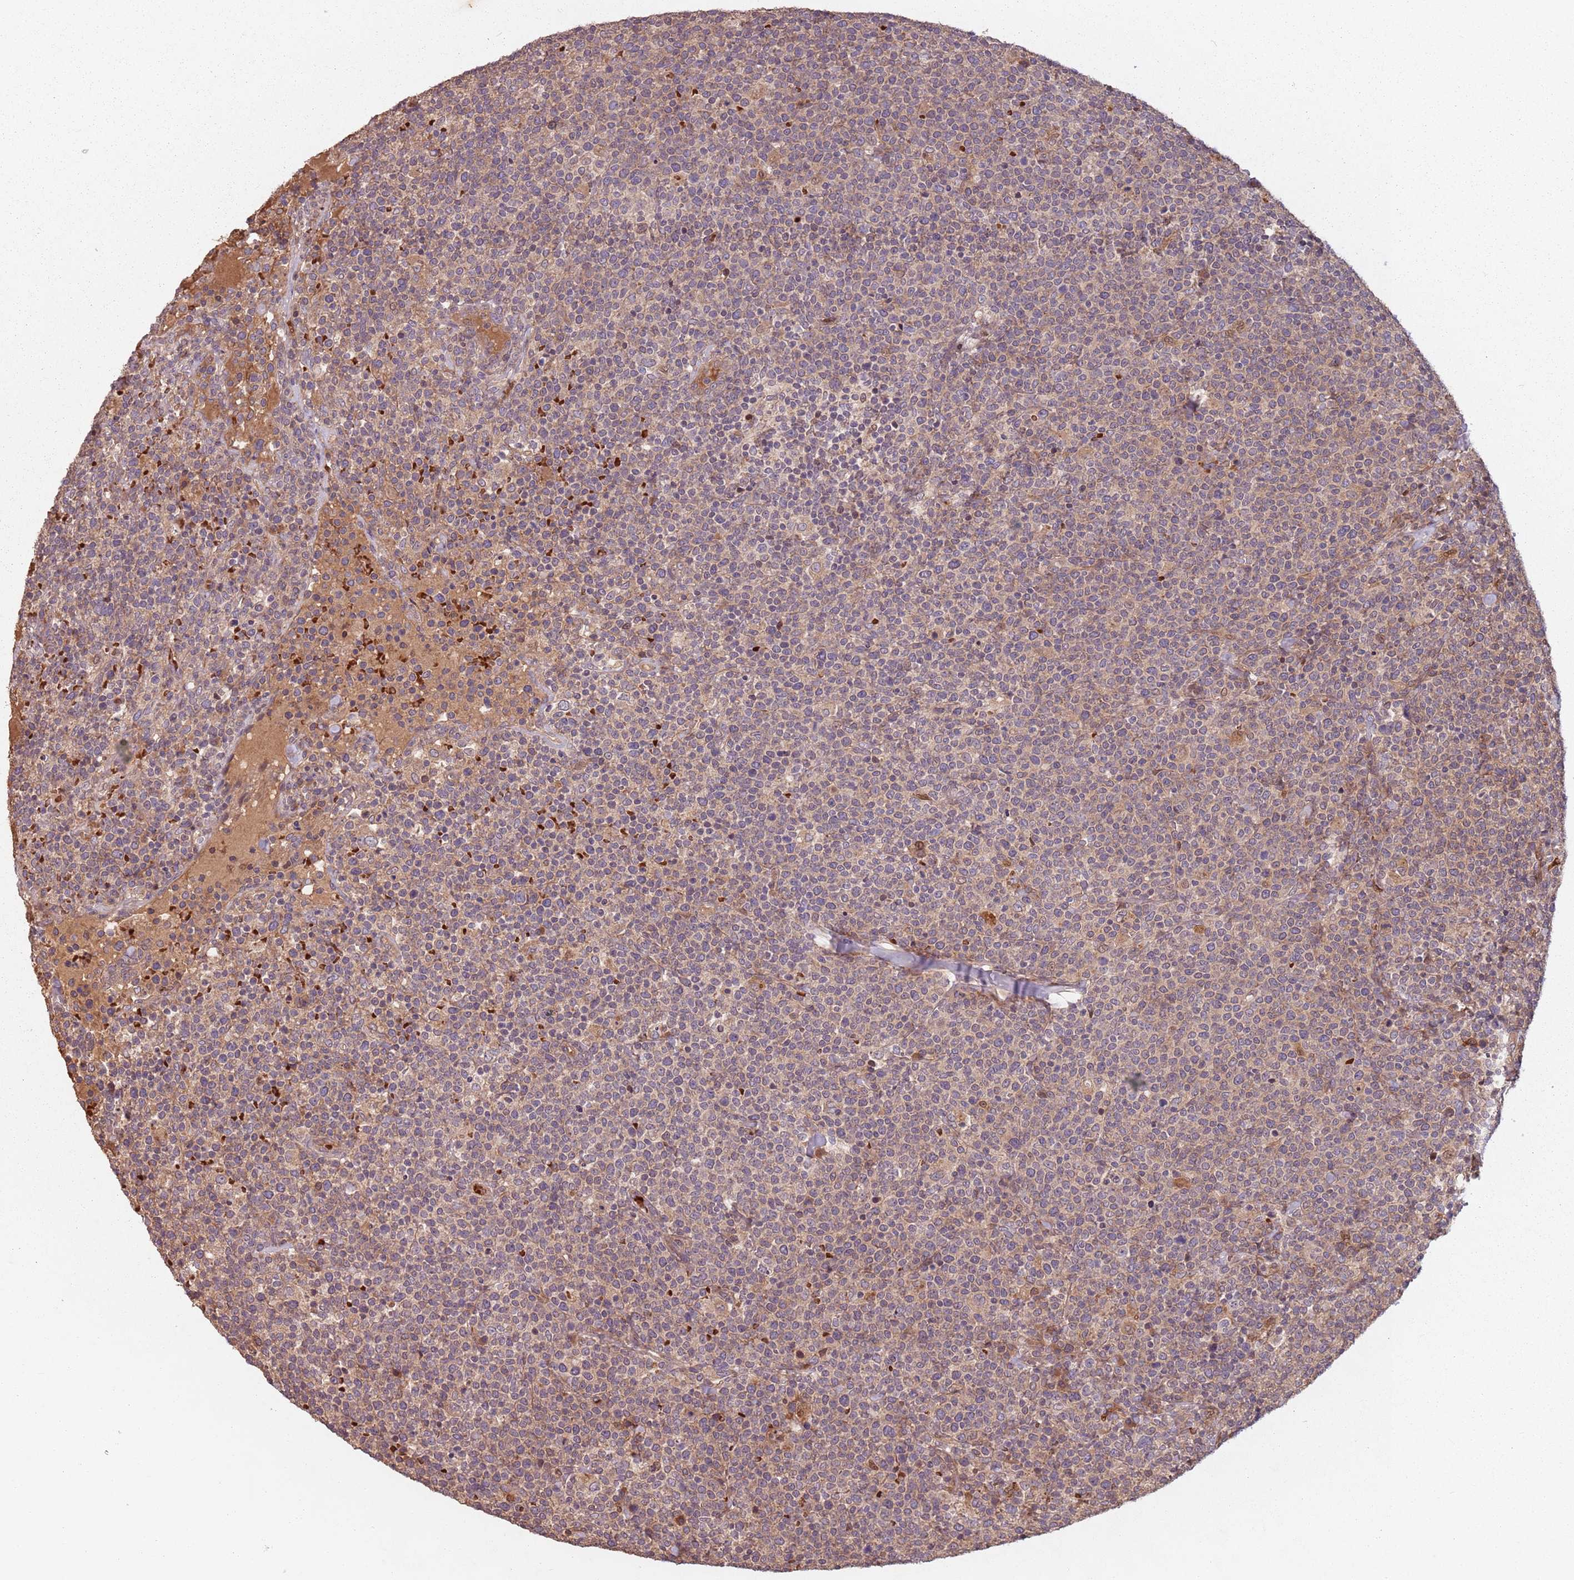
{"staining": {"intensity": "weak", "quantity": "25%-75%", "location": "cytoplasmic/membranous"}, "tissue": "lymphoma", "cell_type": "Tumor cells", "image_type": "cancer", "snomed": [{"axis": "morphology", "description": "Malignant lymphoma, non-Hodgkin's type, High grade"}, {"axis": "topography", "description": "Lymph node"}], "caption": "The image reveals immunohistochemical staining of malignant lymphoma, non-Hodgkin's type (high-grade). There is weak cytoplasmic/membranous staining is present in approximately 25%-75% of tumor cells.", "gene": "GPR180", "patient": {"sex": "male", "age": 61}}